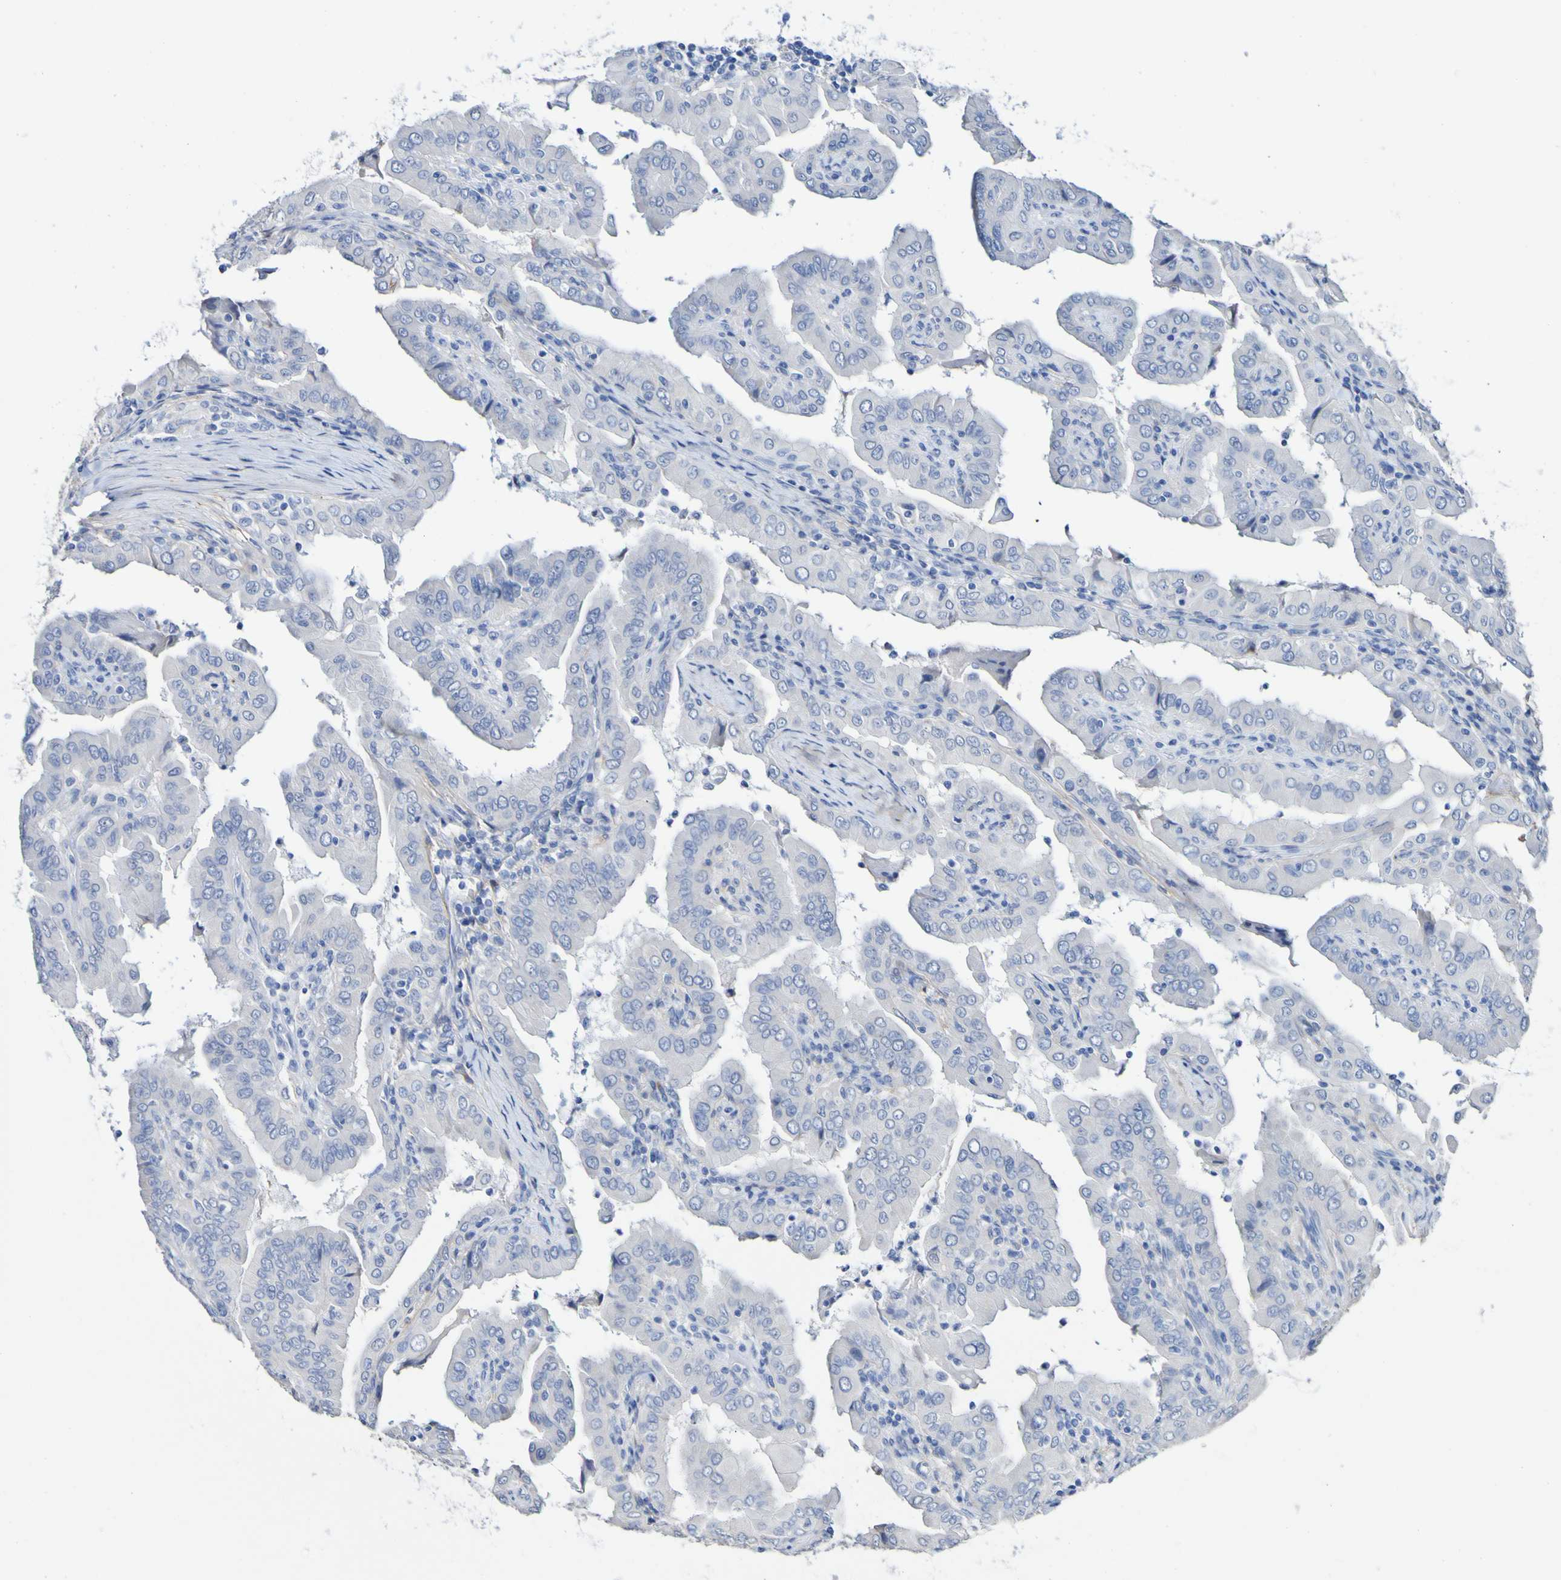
{"staining": {"intensity": "negative", "quantity": "none", "location": "none"}, "tissue": "thyroid cancer", "cell_type": "Tumor cells", "image_type": "cancer", "snomed": [{"axis": "morphology", "description": "Papillary adenocarcinoma, NOS"}, {"axis": "topography", "description": "Thyroid gland"}], "caption": "The immunohistochemistry photomicrograph has no significant expression in tumor cells of thyroid cancer tissue.", "gene": "SGCB", "patient": {"sex": "male", "age": 33}}